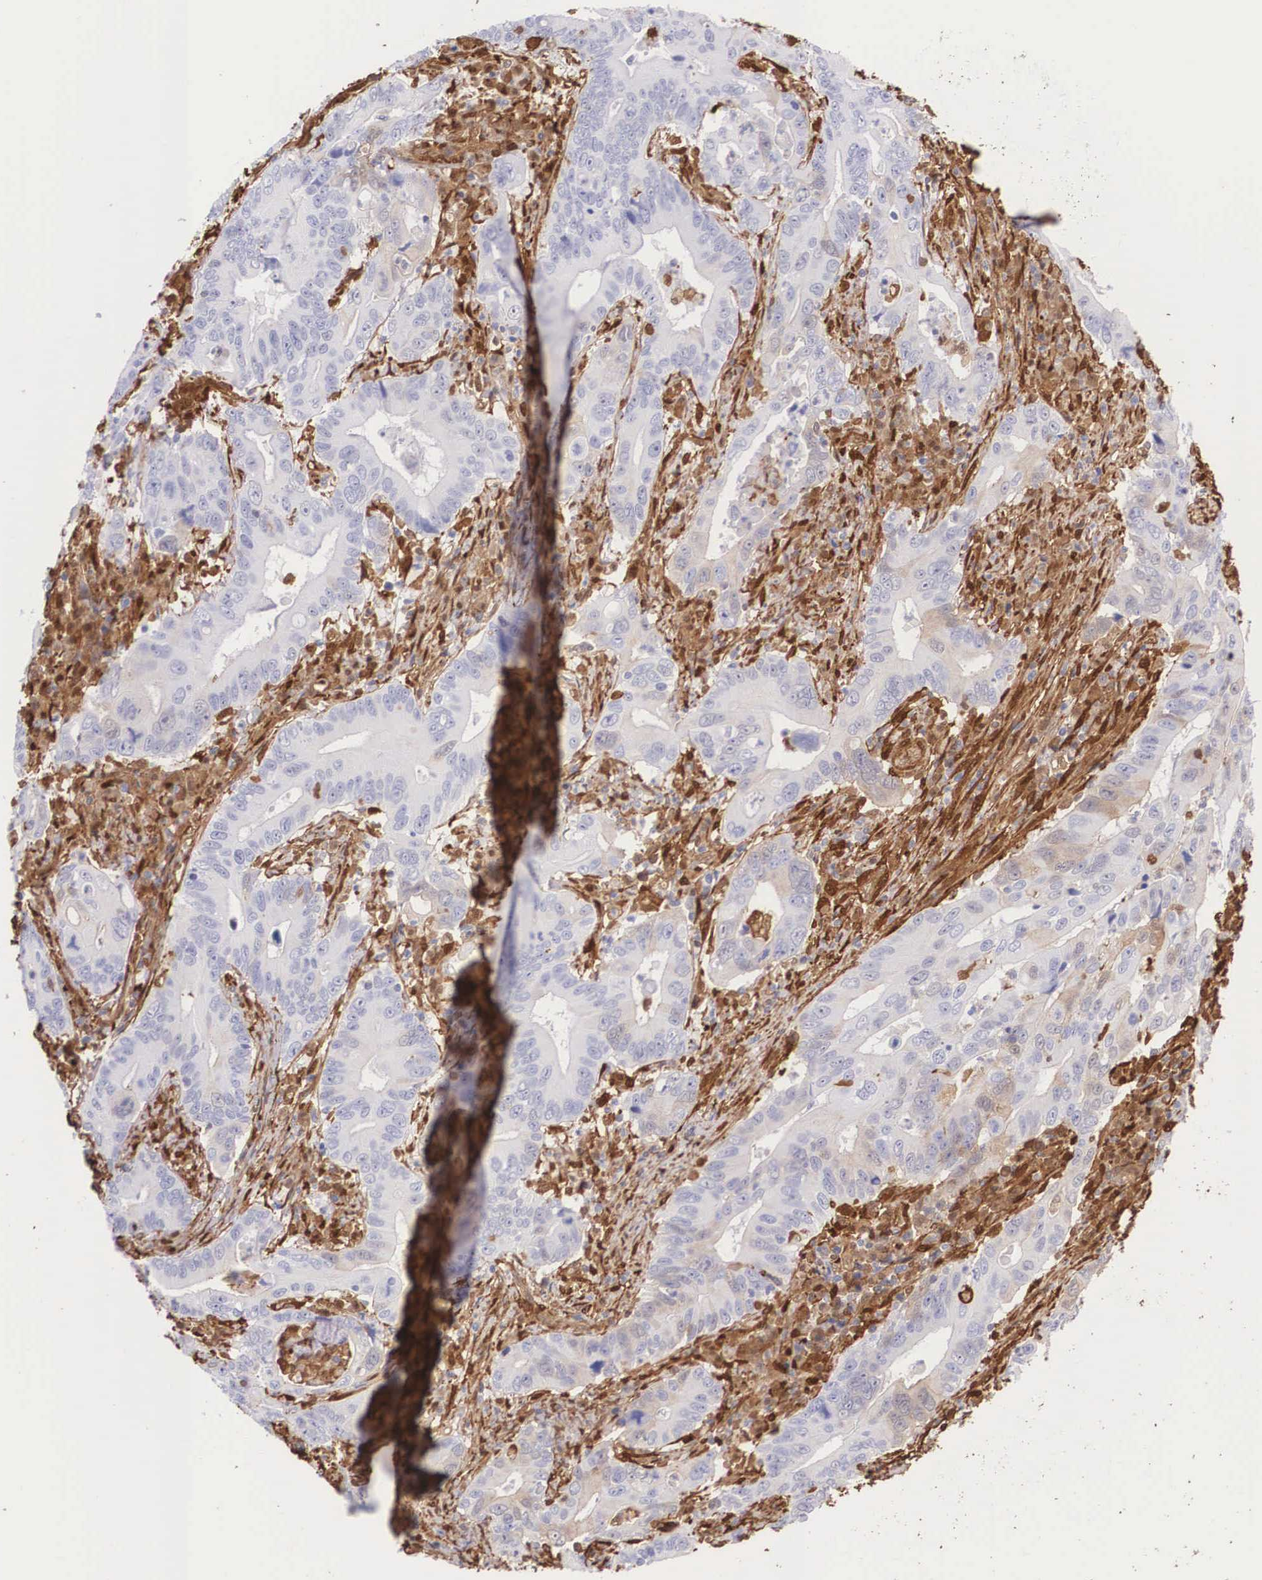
{"staining": {"intensity": "negative", "quantity": "none", "location": "none"}, "tissue": "stomach cancer", "cell_type": "Tumor cells", "image_type": "cancer", "snomed": [{"axis": "morphology", "description": "Adenocarcinoma, NOS"}, {"axis": "topography", "description": "Stomach, upper"}], "caption": "Immunohistochemical staining of adenocarcinoma (stomach) reveals no significant staining in tumor cells. (DAB (3,3'-diaminobenzidine) immunohistochemistry visualized using brightfield microscopy, high magnification).", "gene": "LGALS1", "patient": {"sex": "male", "age": 63}}